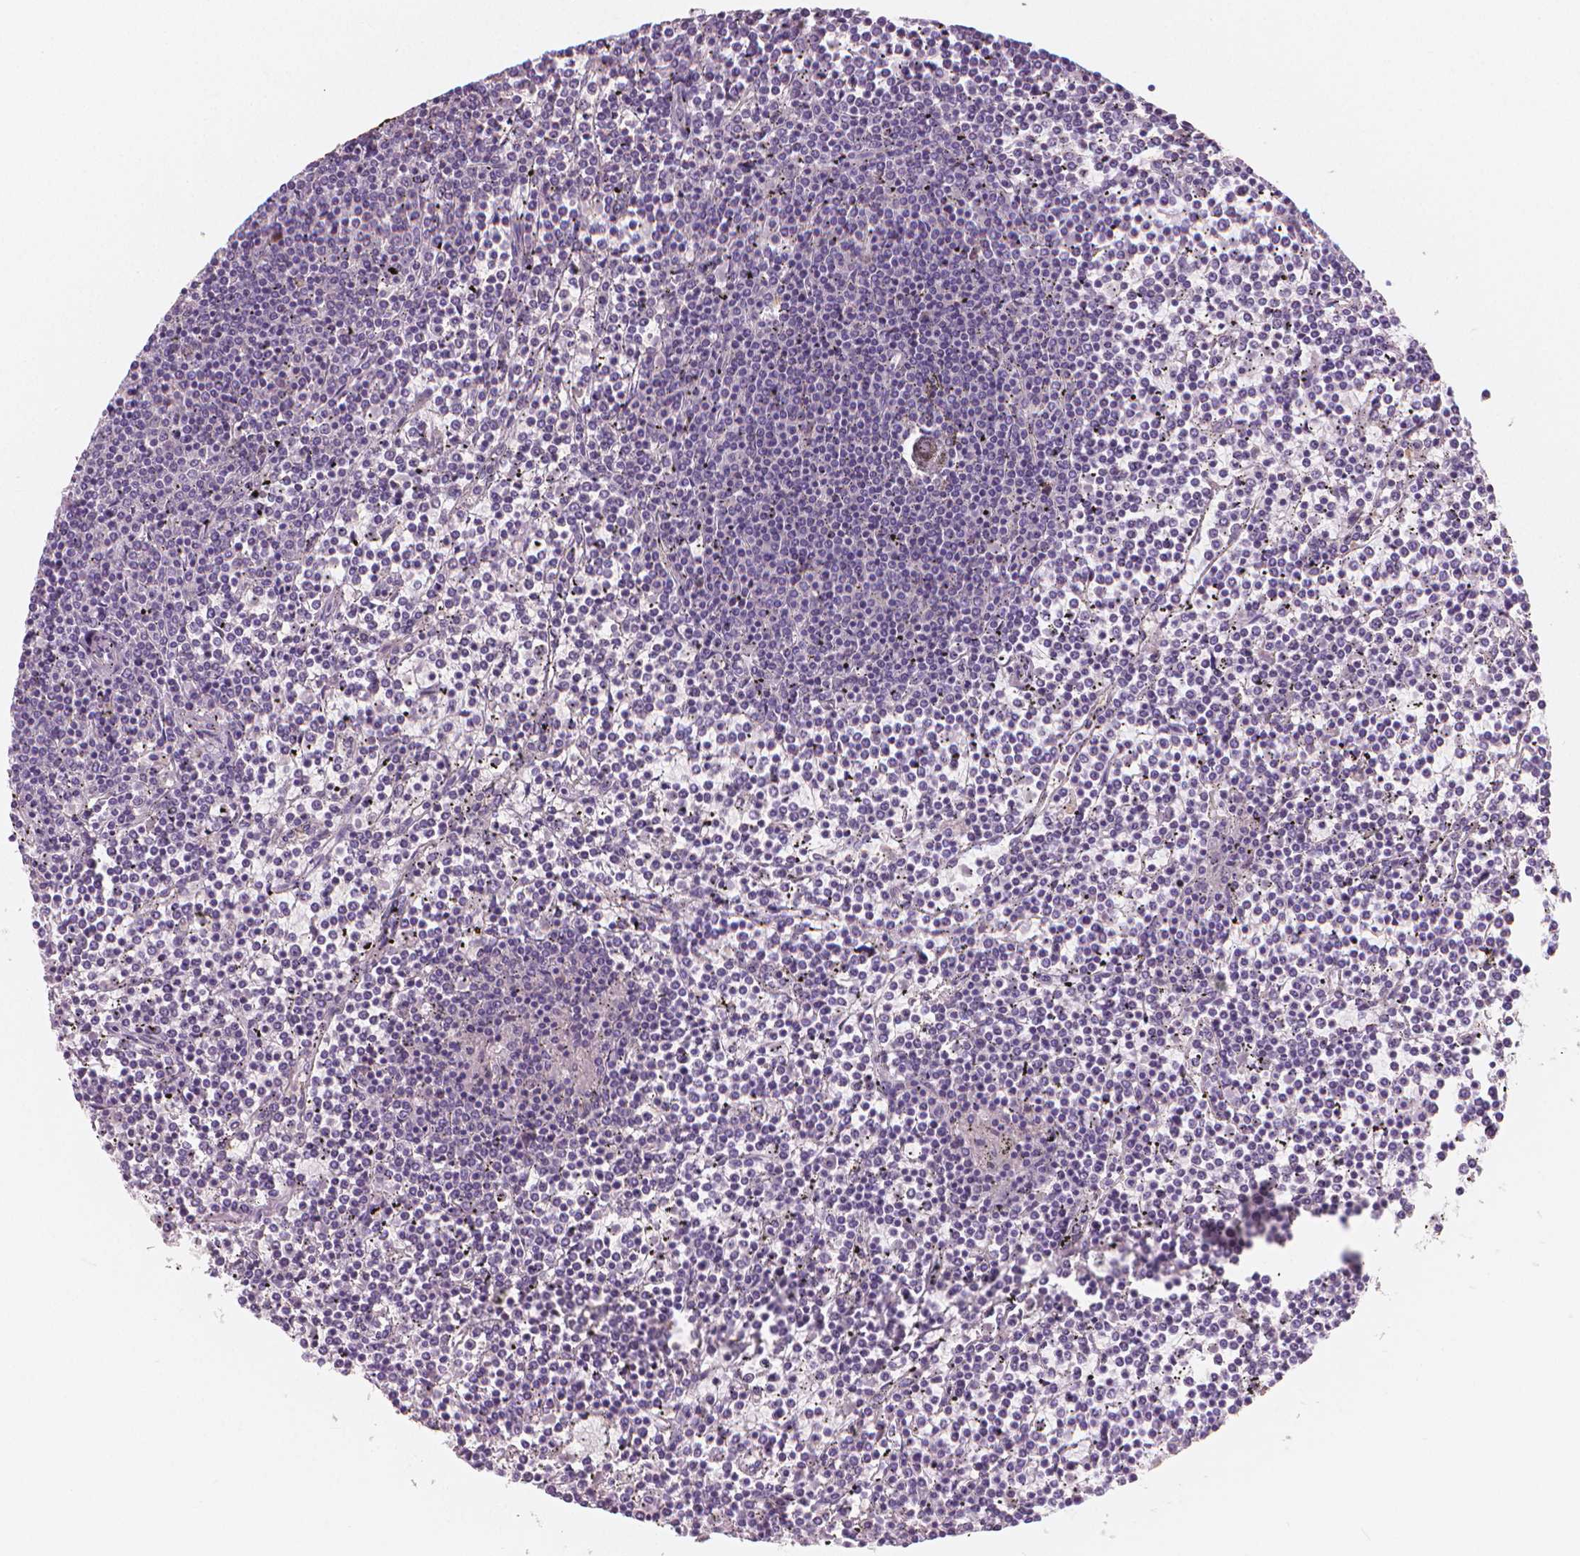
{"staining": {"intensity": "negative", "quantity": "none", "location": "none"}, "tissue": "lymphoma", "cell_type": "Tumor cells", "image_type": "cancer", "snomed": [{"axis": "morphology", "description": "Malignant lymphoma, non-Hodgkin's type, Low grade"}, {"axis": "topography", "description": "Spleen"}], "caption": "Immunohistochemistry image of human low-grade malignant lymphoma, non-Hodgkin's type stained for a protein (brown), which displays no expression in tumor cells.", "gene": "APOA4", "patient": {"sex": "female", "age": 19}}